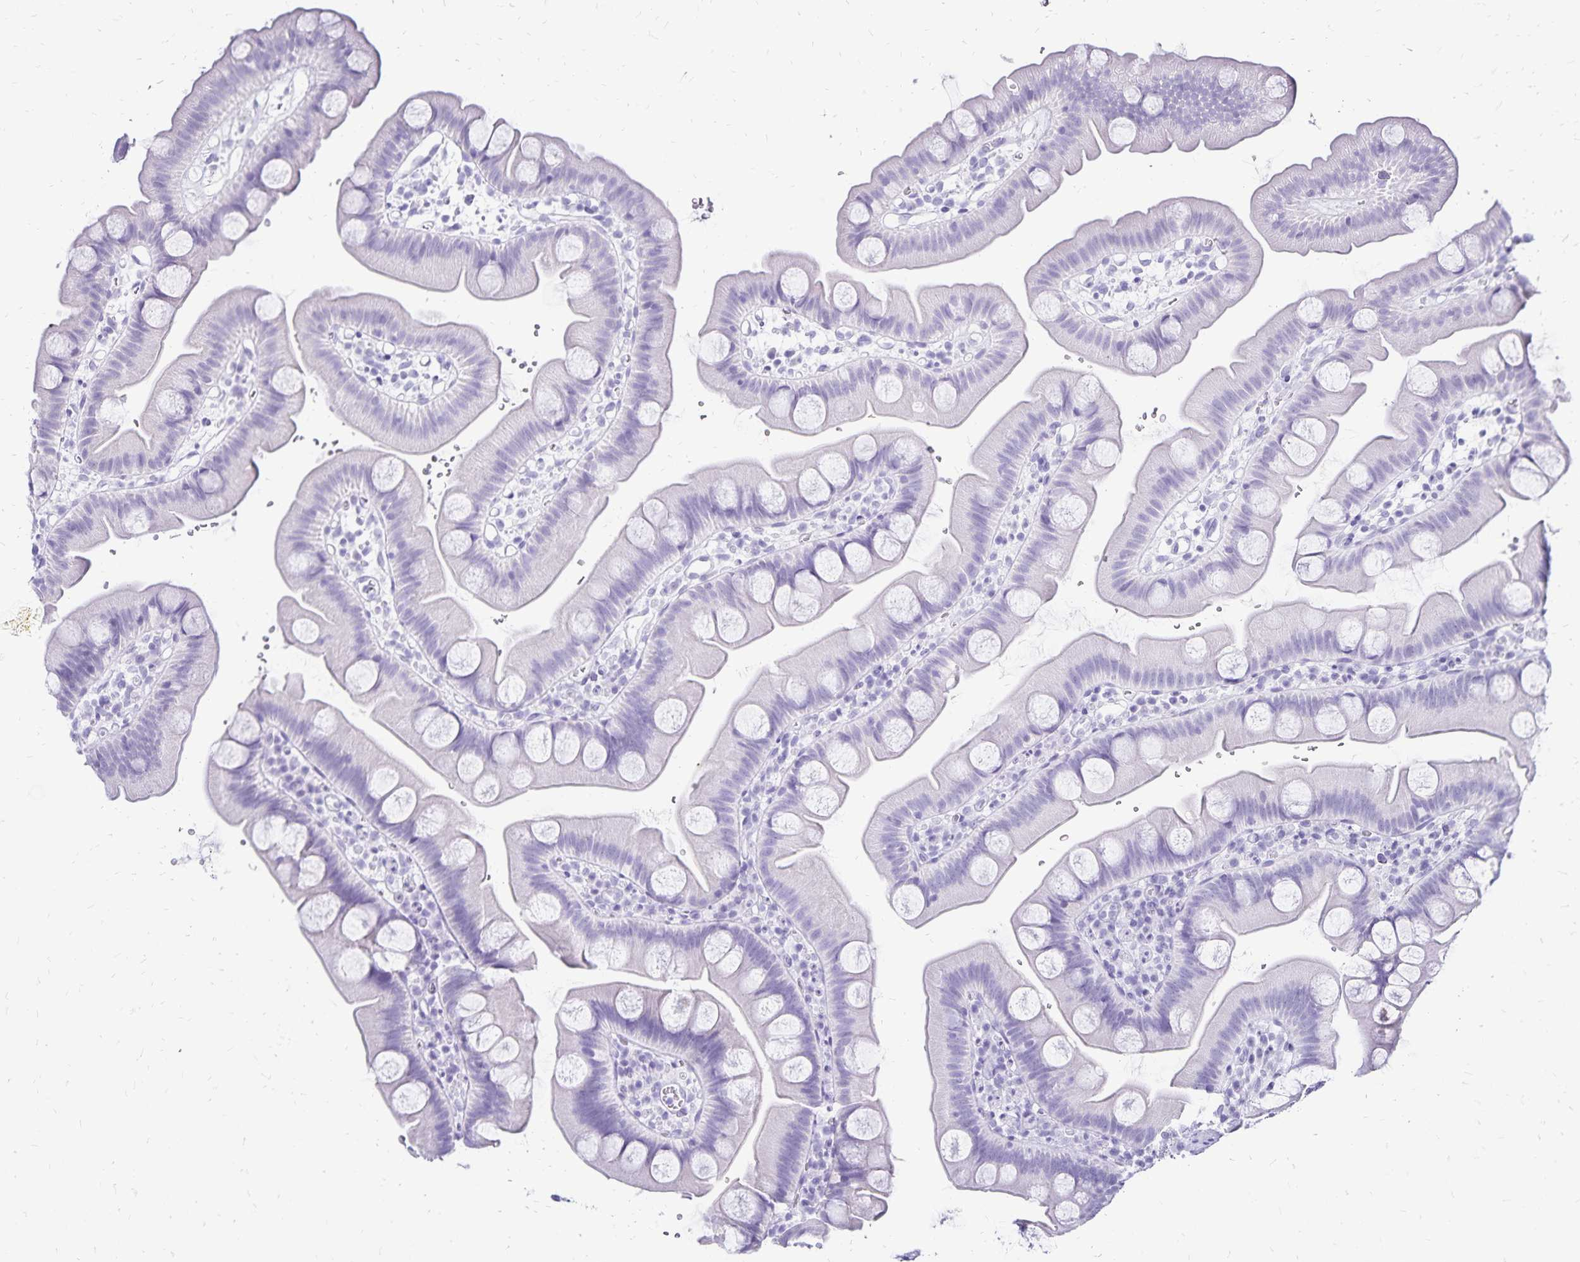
{"staining": {"intensity": "negative", "quantity": "none", "location": "none"}, "tissue": "small intestine", "cell_type": "Glandular cells", "image_type": "normal", "snomed": [{"axis": "morphology", "description": "Normal tissue, NOS"}, {"axis": "topography", "description": "Small intestine"}], "caption": "DAB immunohistochemical staining of benign human small intestine shows no significant positivity in glandular cells.", "gene": "LIN28B", "patient": {"sex": "female", "age": 68}}